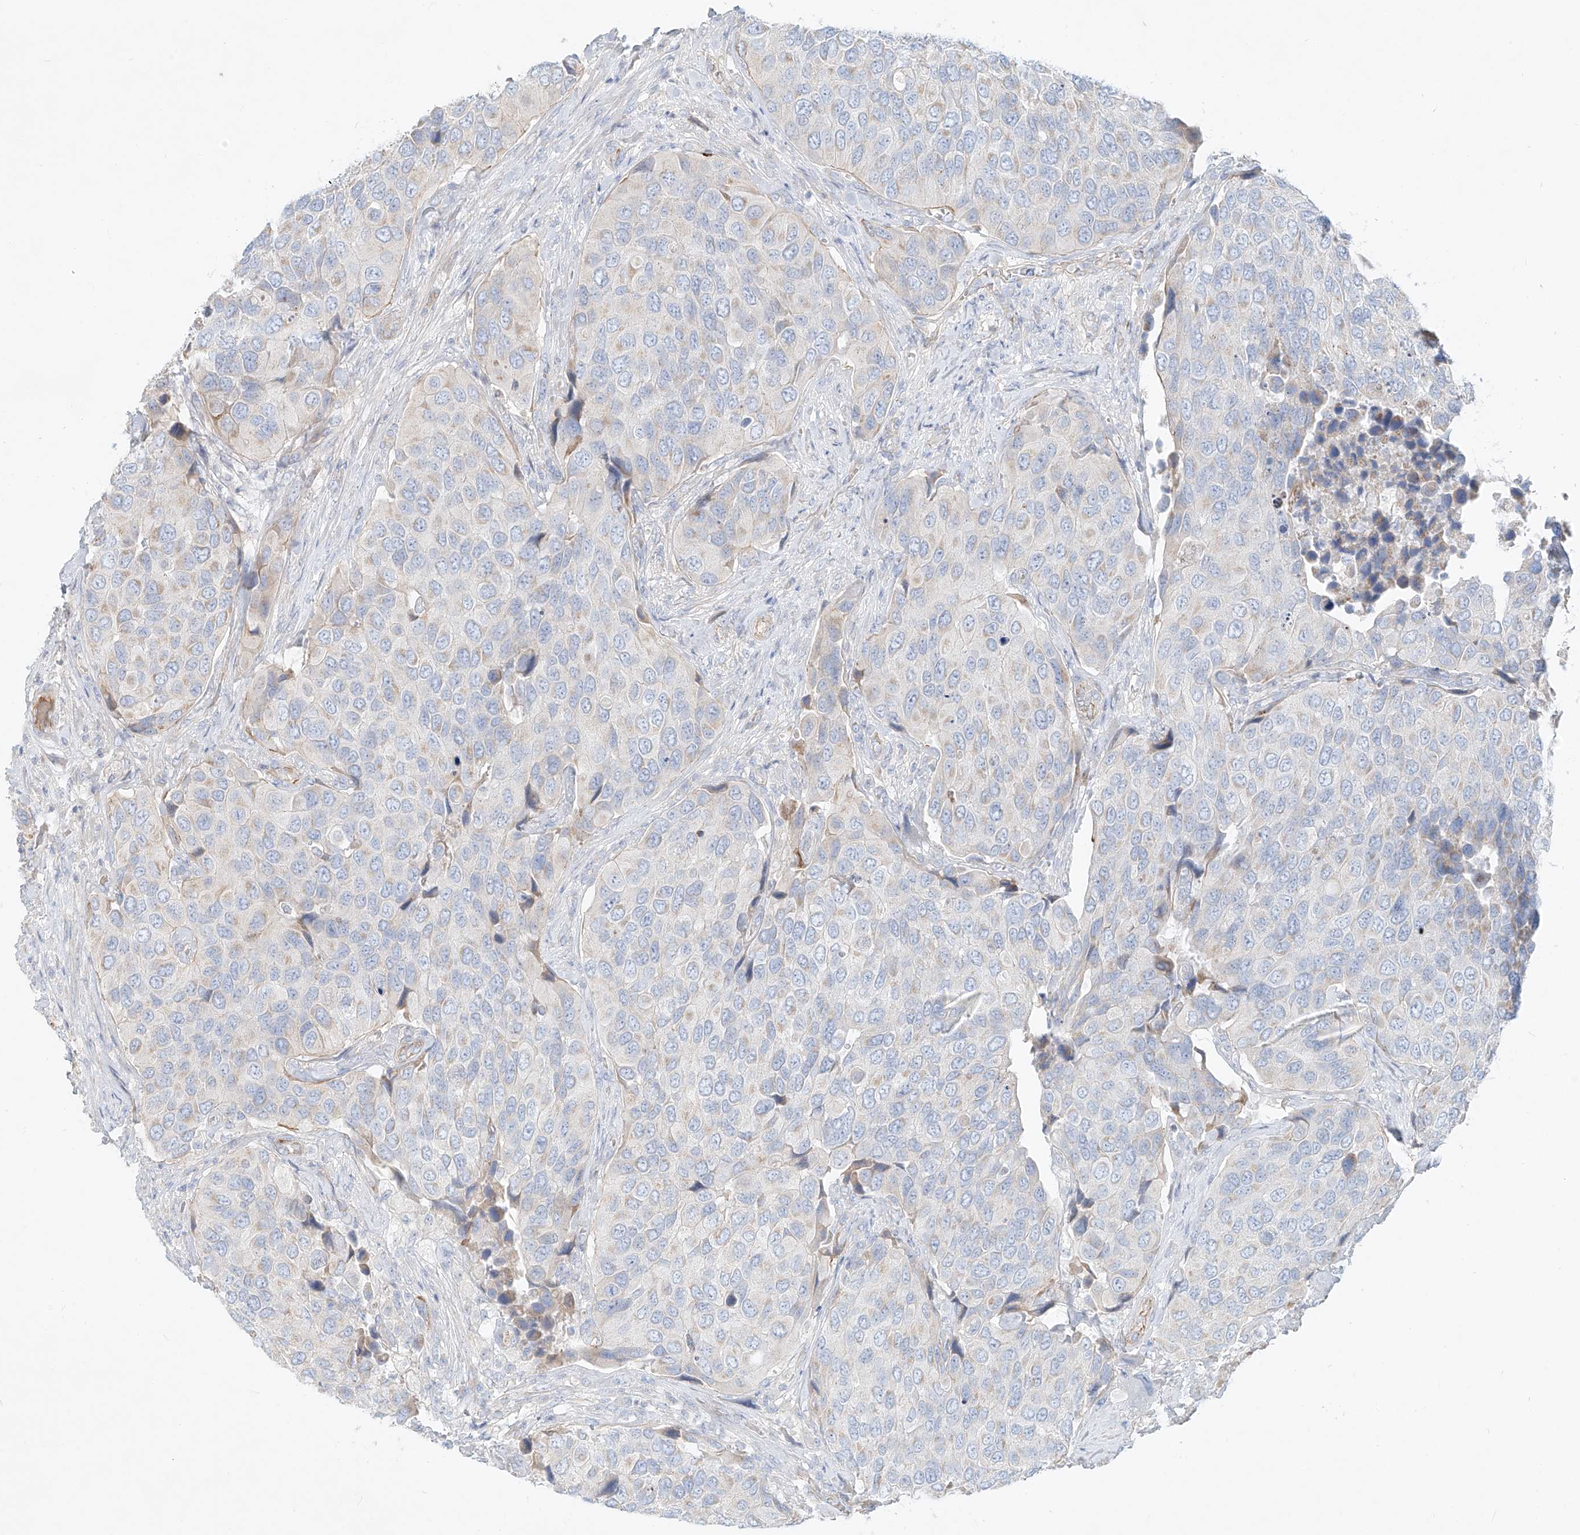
{"staining": {"intensity": "negative", "quantity": "none", "location": "none"}, "tissue": "urothelial cancer", "cell_type": "Tumor cells", "image_type": "cancer", "snomed": [{"axis": "morphology", "description": "Urothelial carcinoma, High grade"}, {"axis": "topography", "description": "Urinary bladder"}], "caption": "Immunohistochemistry histopathology image of neoplastic tissue: high-grade urothelial carcinoma stained with DAB displays no significant protein expression in tumor cells.", "gene": "AJM1", "patient": {"sex": "male", "age": 74}}